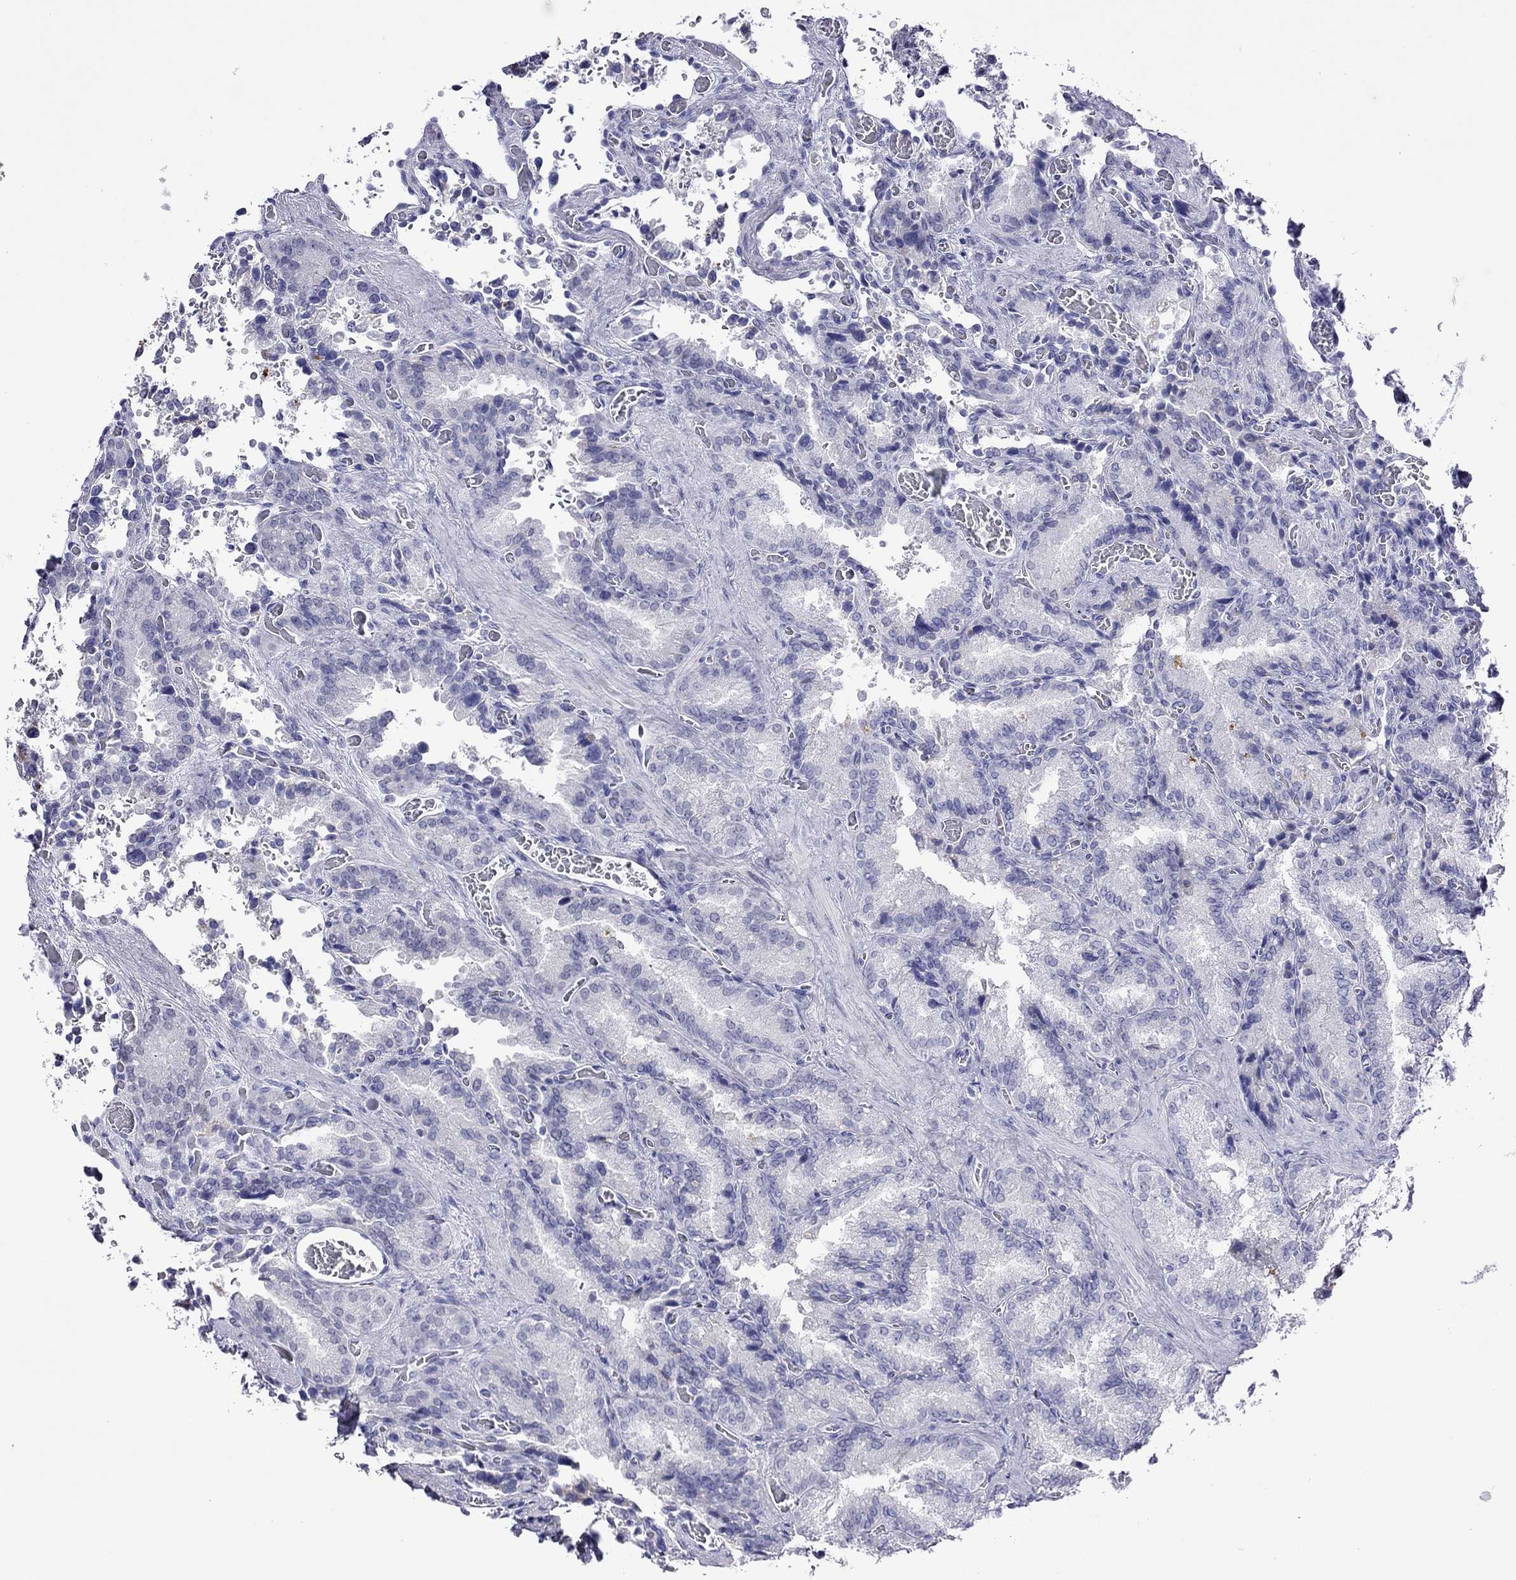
{"staining": {"intensity": "negative", "quantity": "none", "location": "none"}, "tissue": "seminal vesicle", "cell_type": "Glandular cells", "image_type": "normal", "snomed": [{"axis": "morphology", "description": "Normal tissue, NOS"}, {"axis": "topography", "description": "Seminal veicle"}], "caption": "Protein analysis of normal seminal vesicle demonstrates no significant expression in glandular cells. The staining is performed using DAB (3,3'-diaminobenzidine) brown chromogen with nuclei counter-stained in using hematoxylin.", "gene": "SLC30A8", "patient": {"sex": "male", "age": 37}}